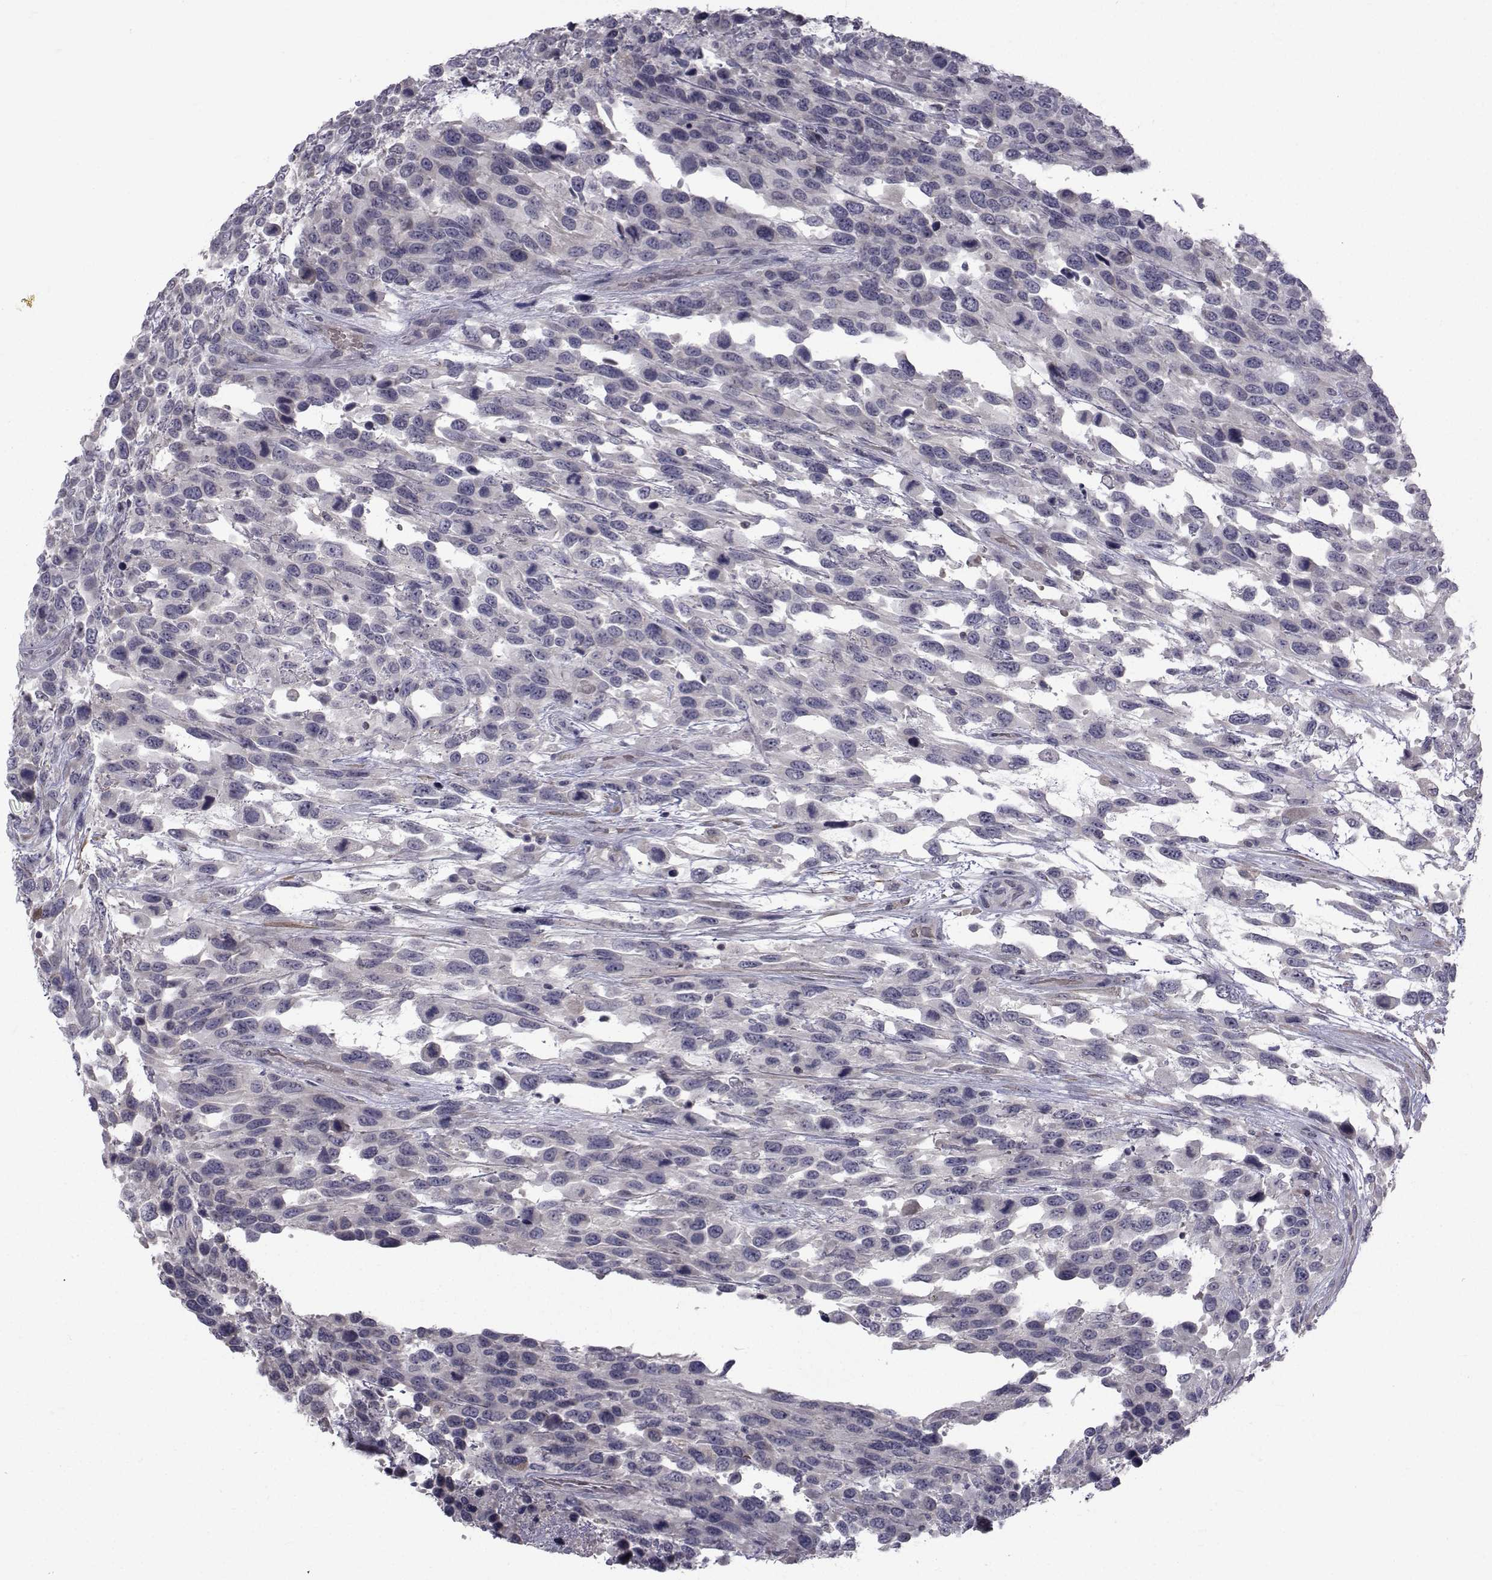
{"staining": {"intensity": "negative", "quantity": "none", "location": "none"}, "tissue": "urothelial cancer", "cell_type": "Tumor cells", "image_type": "cancer", "snomed": [{"axis": "morphology", "description": "Urothelial carcinoma, High grade"}, {"axis": "topography", "description": "Urinary bladder"}], "caption": "Immunohistochemistry (IHC) photomicrograph of neoplastic tissue: human urothelial carcinoma (high-grade) stained with DAB (3,3'-diaminobenzidine) displays no significant protein staining in tumor cells. (Immunohistochemistry (IHC), brightfield microscopy, high magnification).", "gene": "FDXR", "patient": {"sex": "female", "age": 70}}